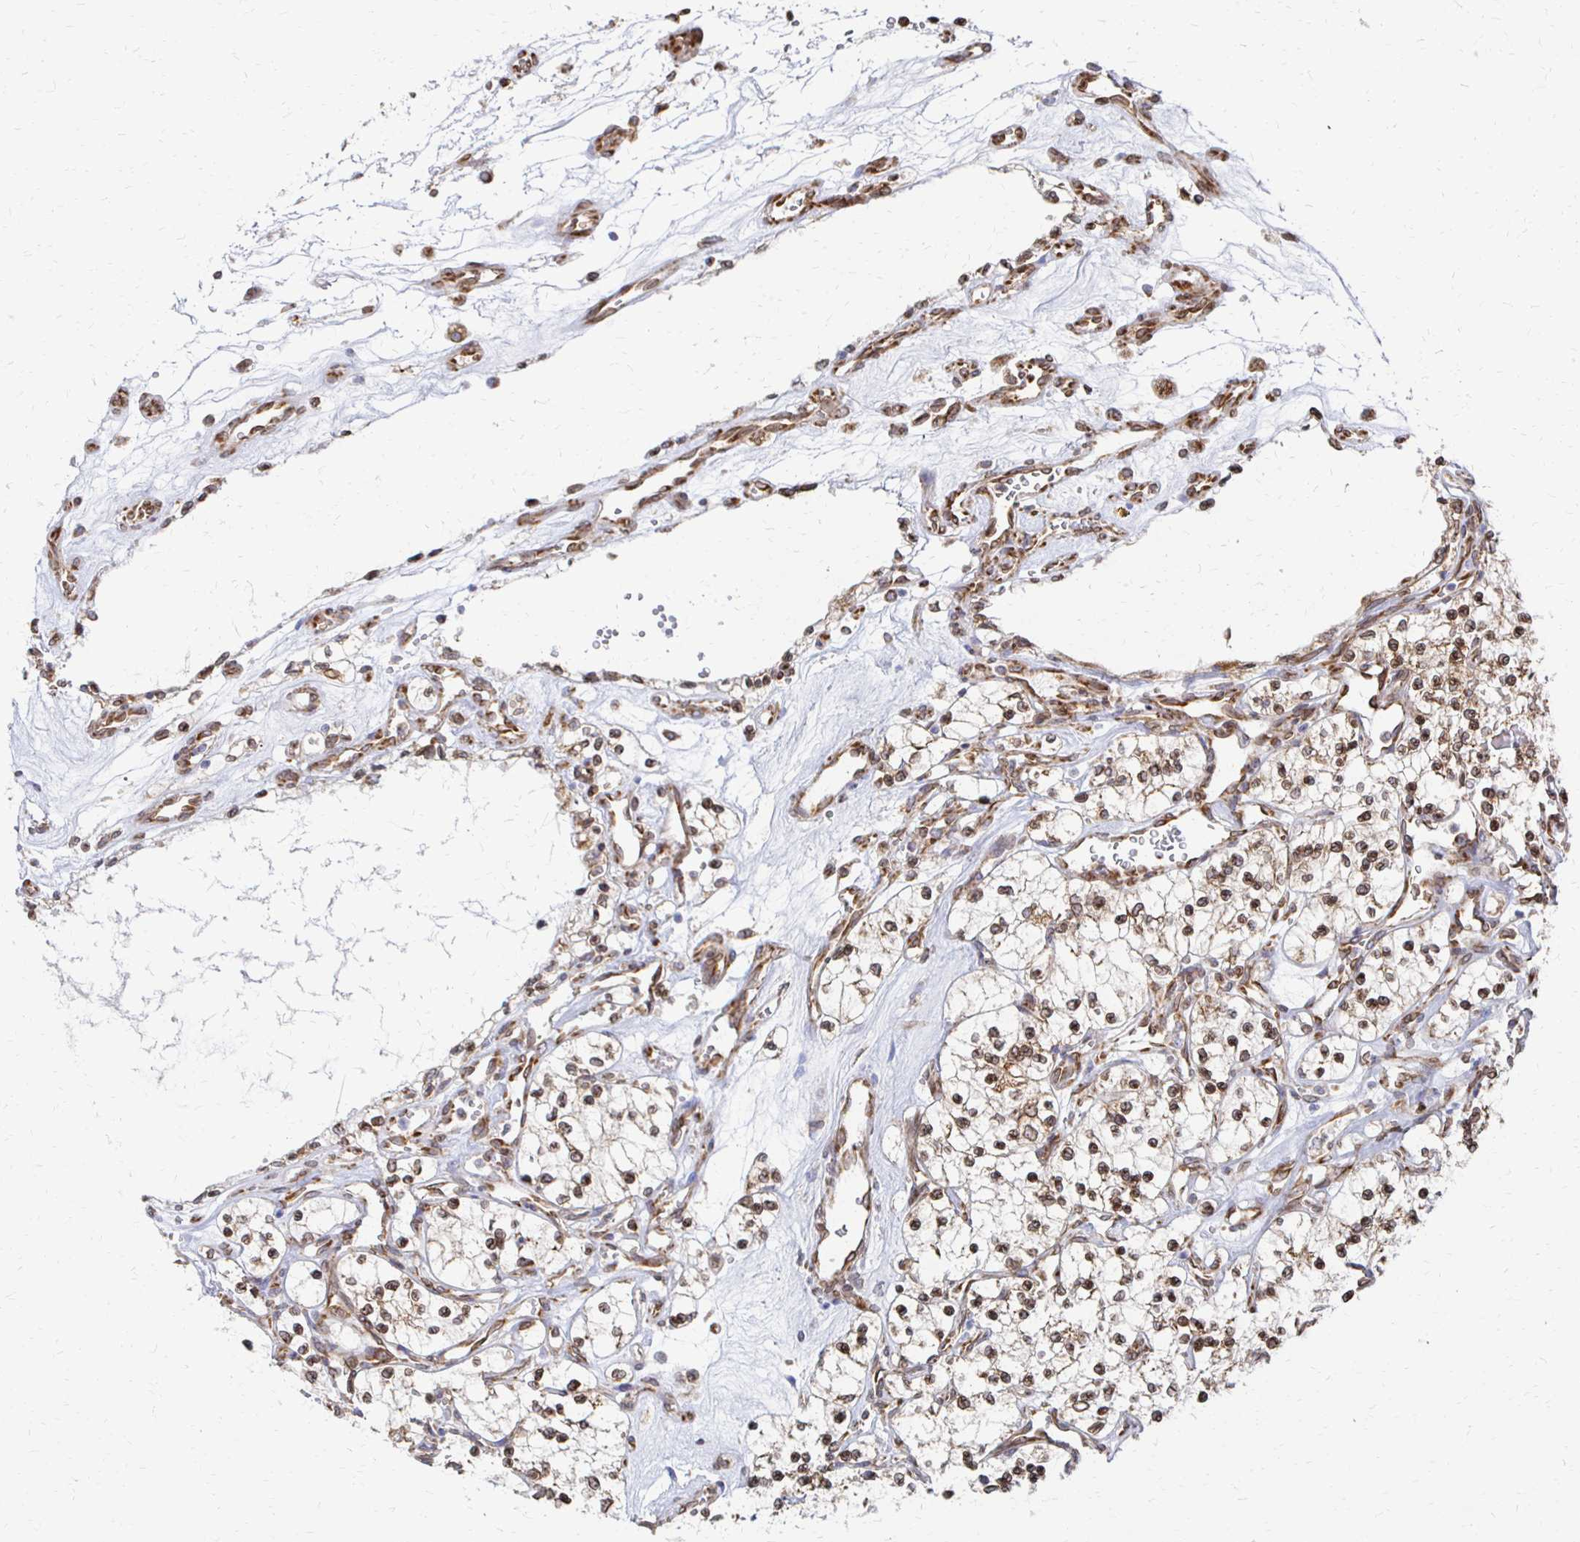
{"staining": {"intensity": "moderate", "quantity": ">75%", "location": "cytoplasmic/membranous,nuclear"}, "tissue": "renal cancer", "cell_type": "Tumor cells", "image_type": "cancer", "snomed": [{"axis": "morphology", "description": "Adenocarcinoma, NOS"}, {"axis": "topography", "description": "Kidney"}], "caption": "Immunohistochemical staining of human adenocarcinoma (renal) demonstrates medium levels of moderate cytoplasmic/membranous and nuclear protein positivity in approximately >75% of tumor cells.", "gene": "PELI3", "patient": {"sex": "female", "age": 69}}